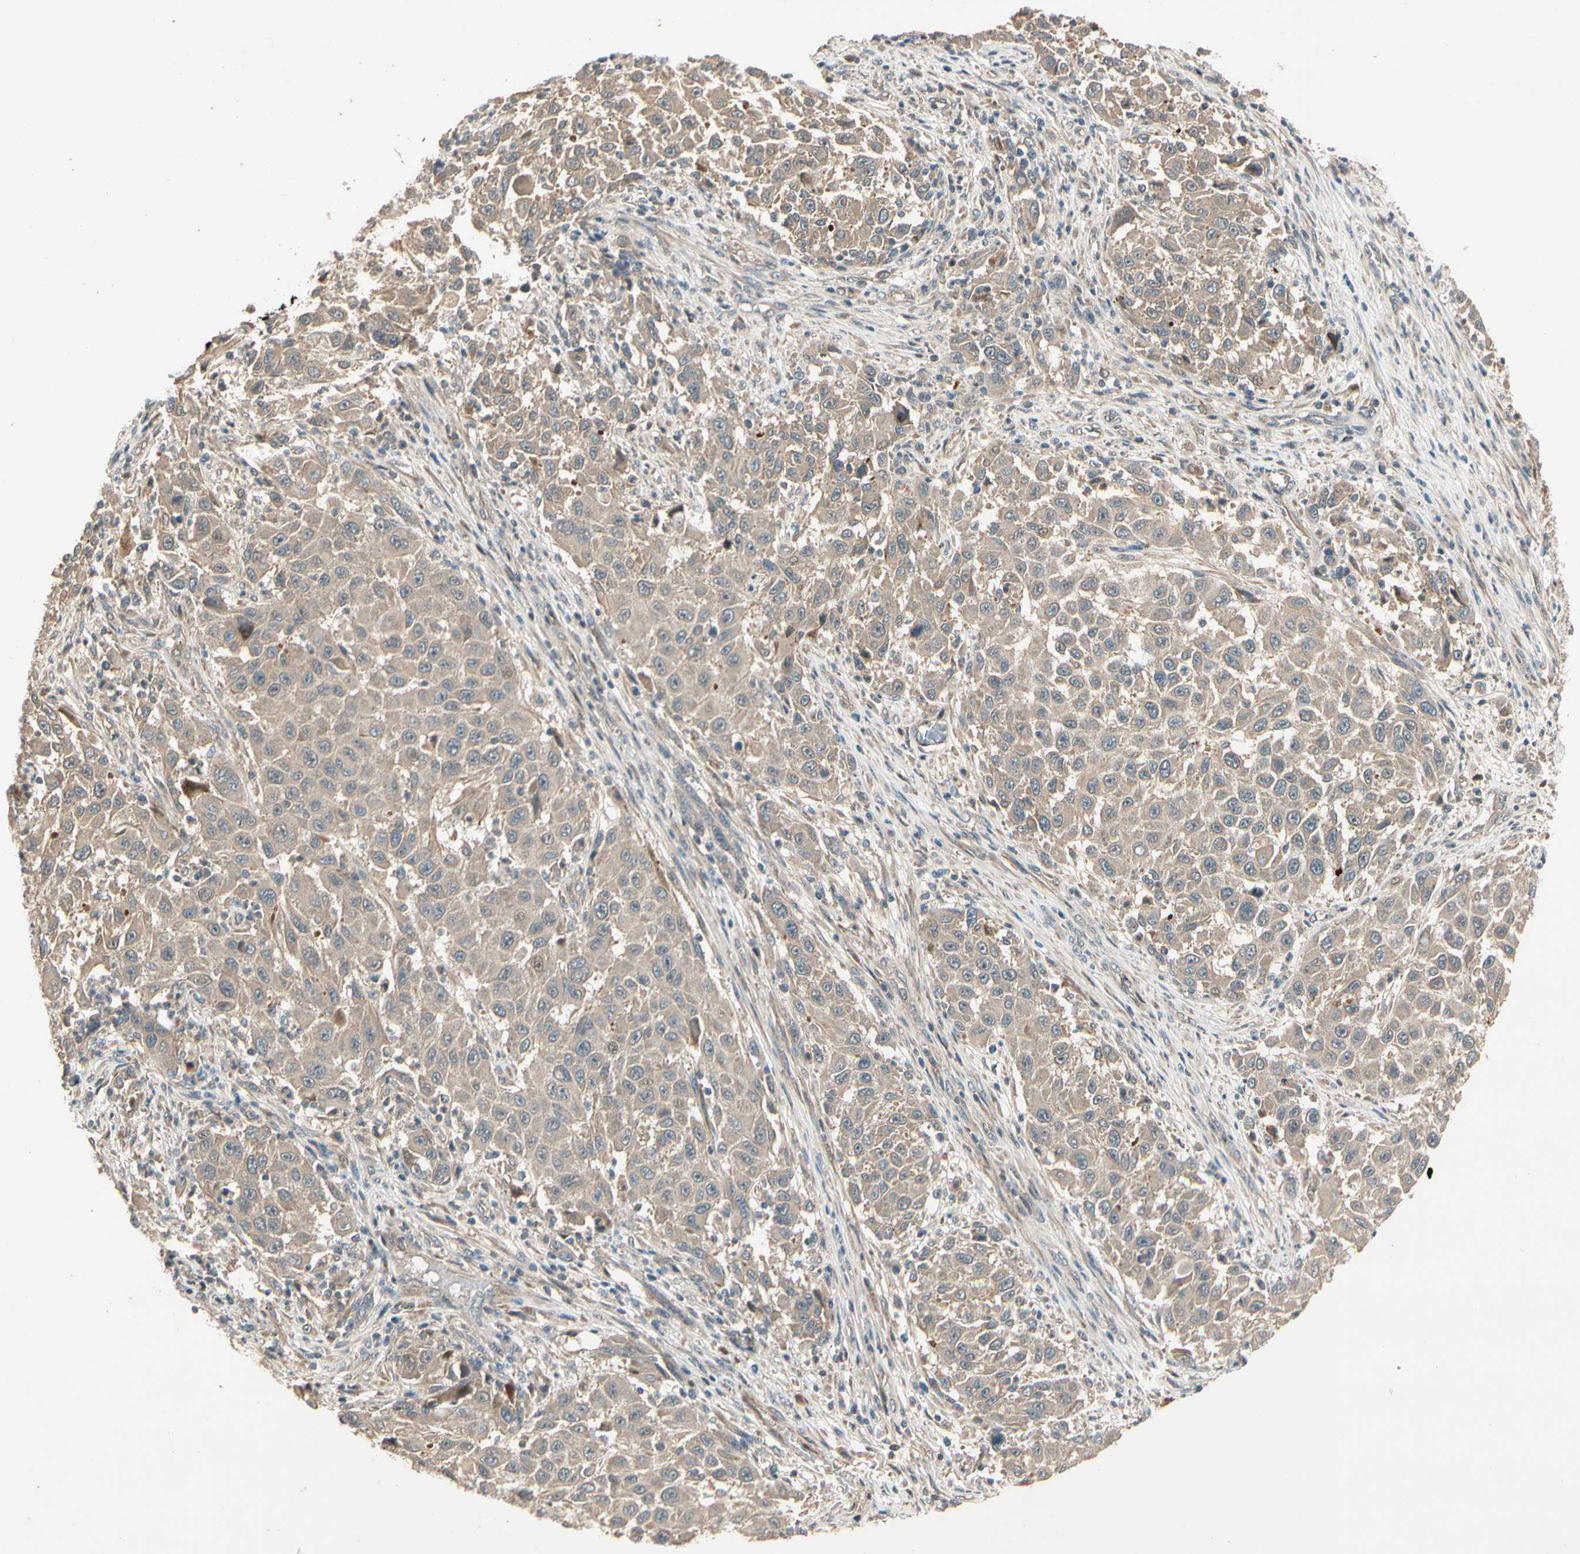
{"staining": {"intensity": "weak", "quantity": ">75%", "location": "cytoplasmic/membranous"}, "tissue": "melanoma", "cell_type": "Tumor cells", "image_type": "cancer", "snomed": [{"axis": "morphology", "description": "Malignant melanoma, Metastatic site"}, {"axis": "topography", "description": "Lymph node"}], "caption": "A histopathology image of melanoma stained for a protein demonstrates weak cytoplasmic/membranous brown staining in tumor cells. The staining was performed using DAB to visualize the protein expression in brown, while the nuclei were stained in blue with hematoxylin (Magnification: 20x).", "gene": "ACVR1", "patient": {"sex": "male", "age": 61}}